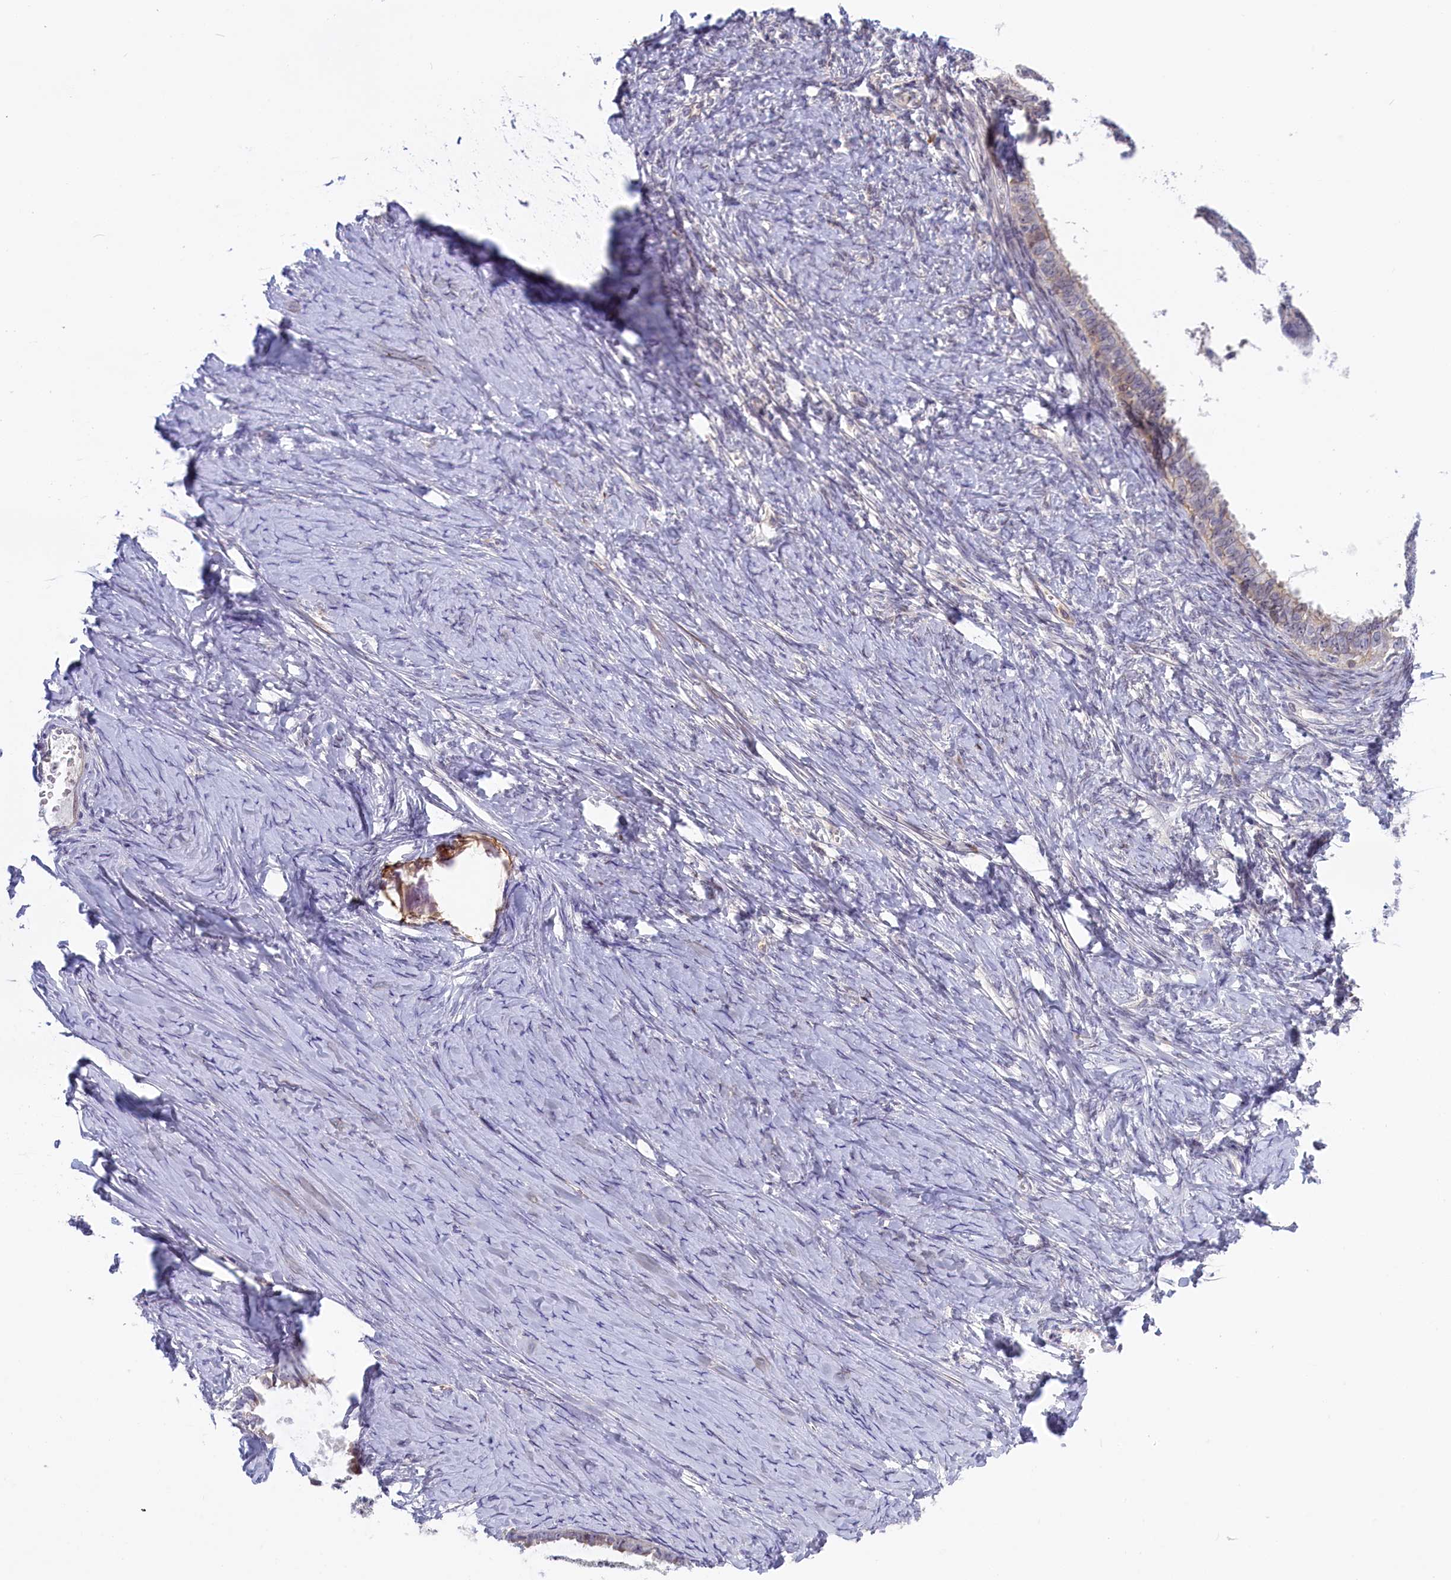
{"staining": {"intensity": "negative", "quantity": "none", "location": "none"}, "tissue": "ovarian cancer", "cell_type": "Tumor cells", "image_type": "cancer", "snomed": [{"axis": "morphology", "description": "Cystadenocarcinoma, serous, NOS"}, {"axis": "topography", "description": "Ovary"}], "caption": "This is an immunohistochemistry image of serous cystadenocarcinoma (ovarian). There is no expression in tumor cells.", "gene": "CCL23", "patient": {"sex": "female", "age": 79}}